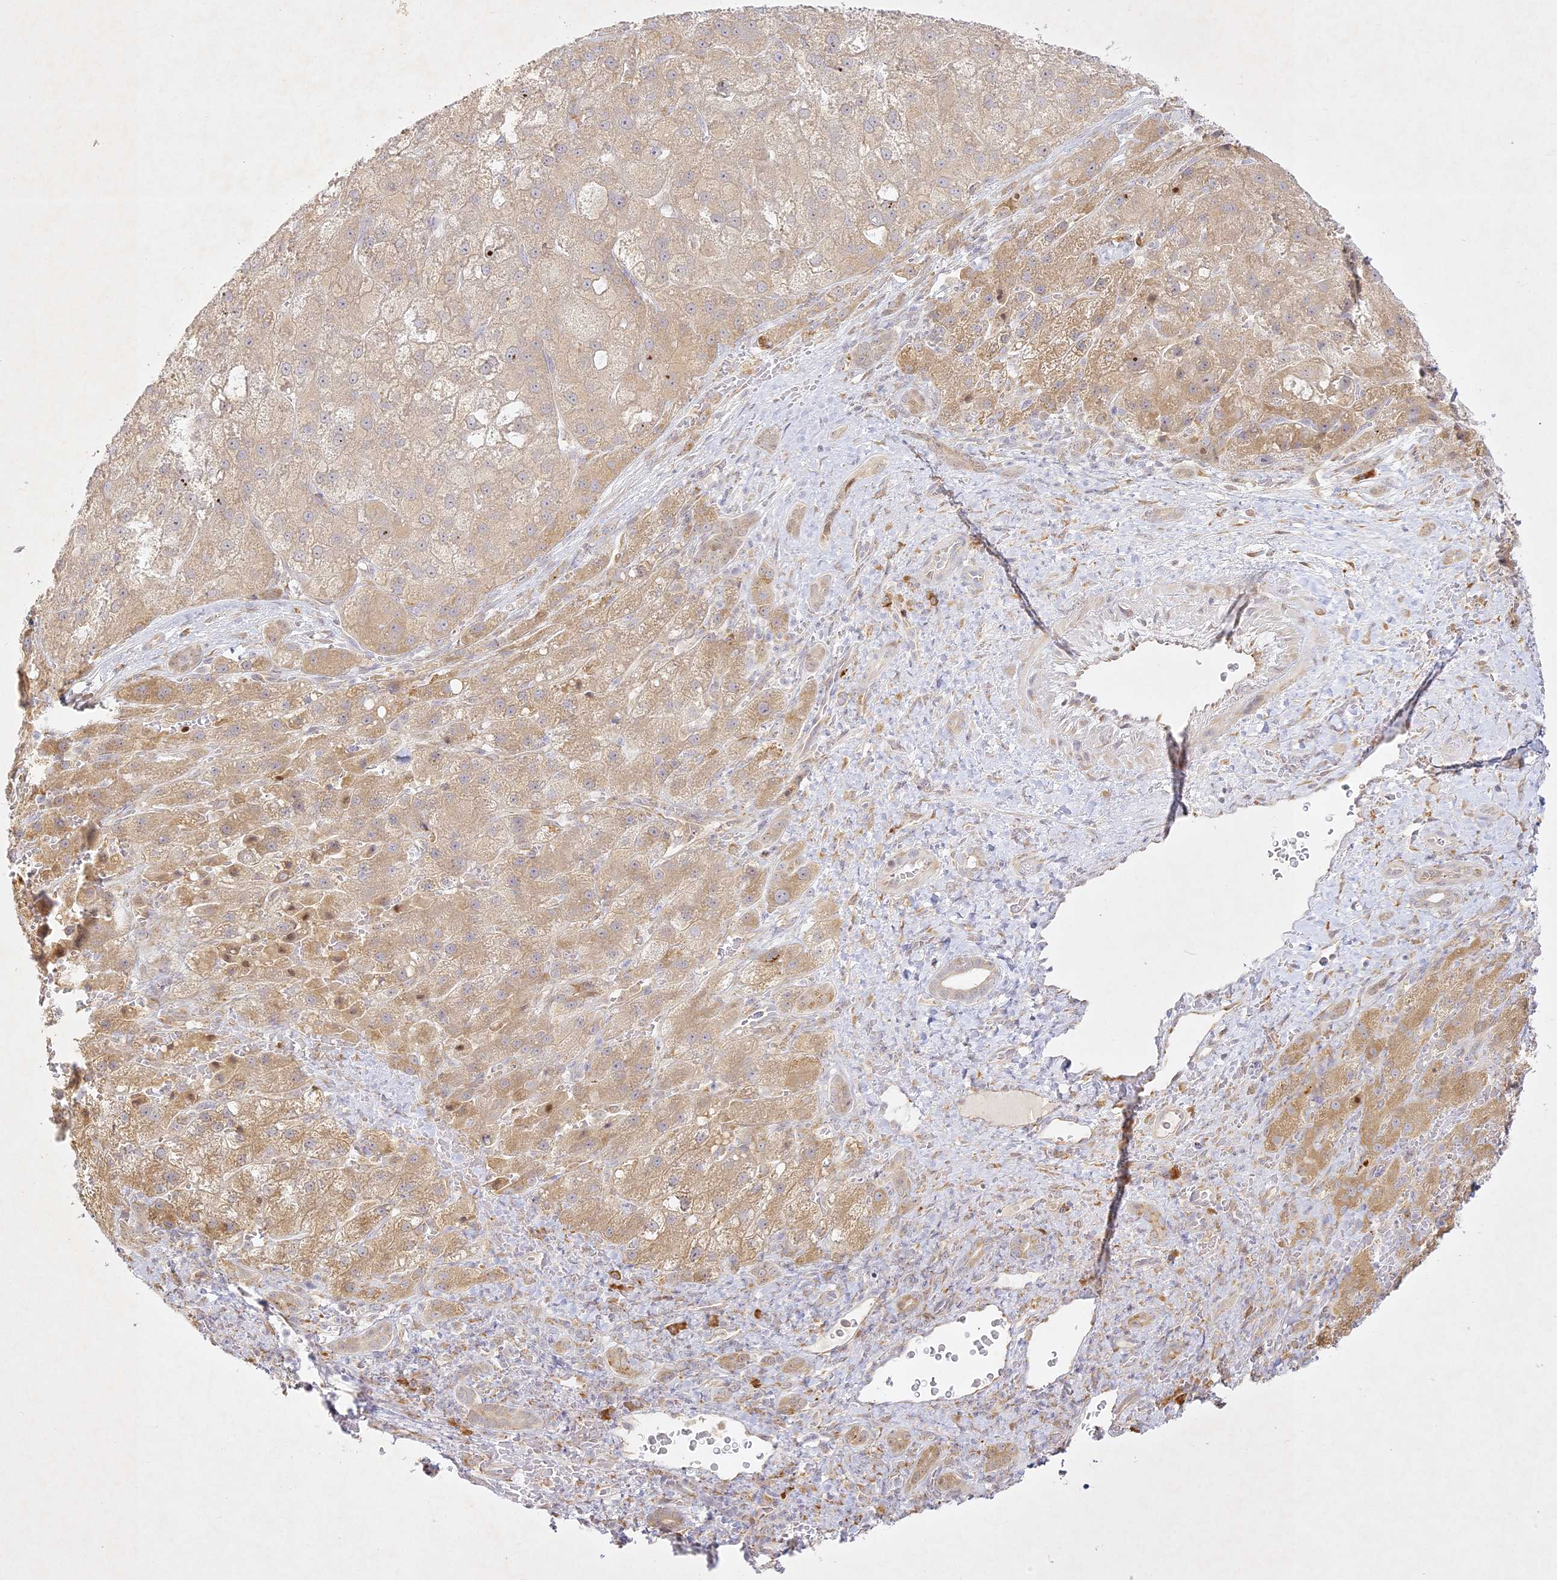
{"staining": {"intensity": "weak", "quantity": ">75%", "location": "cytoplasmic/membranous"}, "tissue": "liver cancer", "cell_type": "Tumor cells", "image_type": "cancer", "snomed": [{"axis": "morphology", "description": "Carcinoma, Hepatocellular, NOS"}, {"axis": "topography", "description": "Liver"}], "caption": "Immunohistochemical staining of liver cancer displays weak cytoplasmic/membranous protein positivity in about >75% of tumor cells.", "gene": "SLC30A5", "patient": {"sex": "male", "age": 57}}